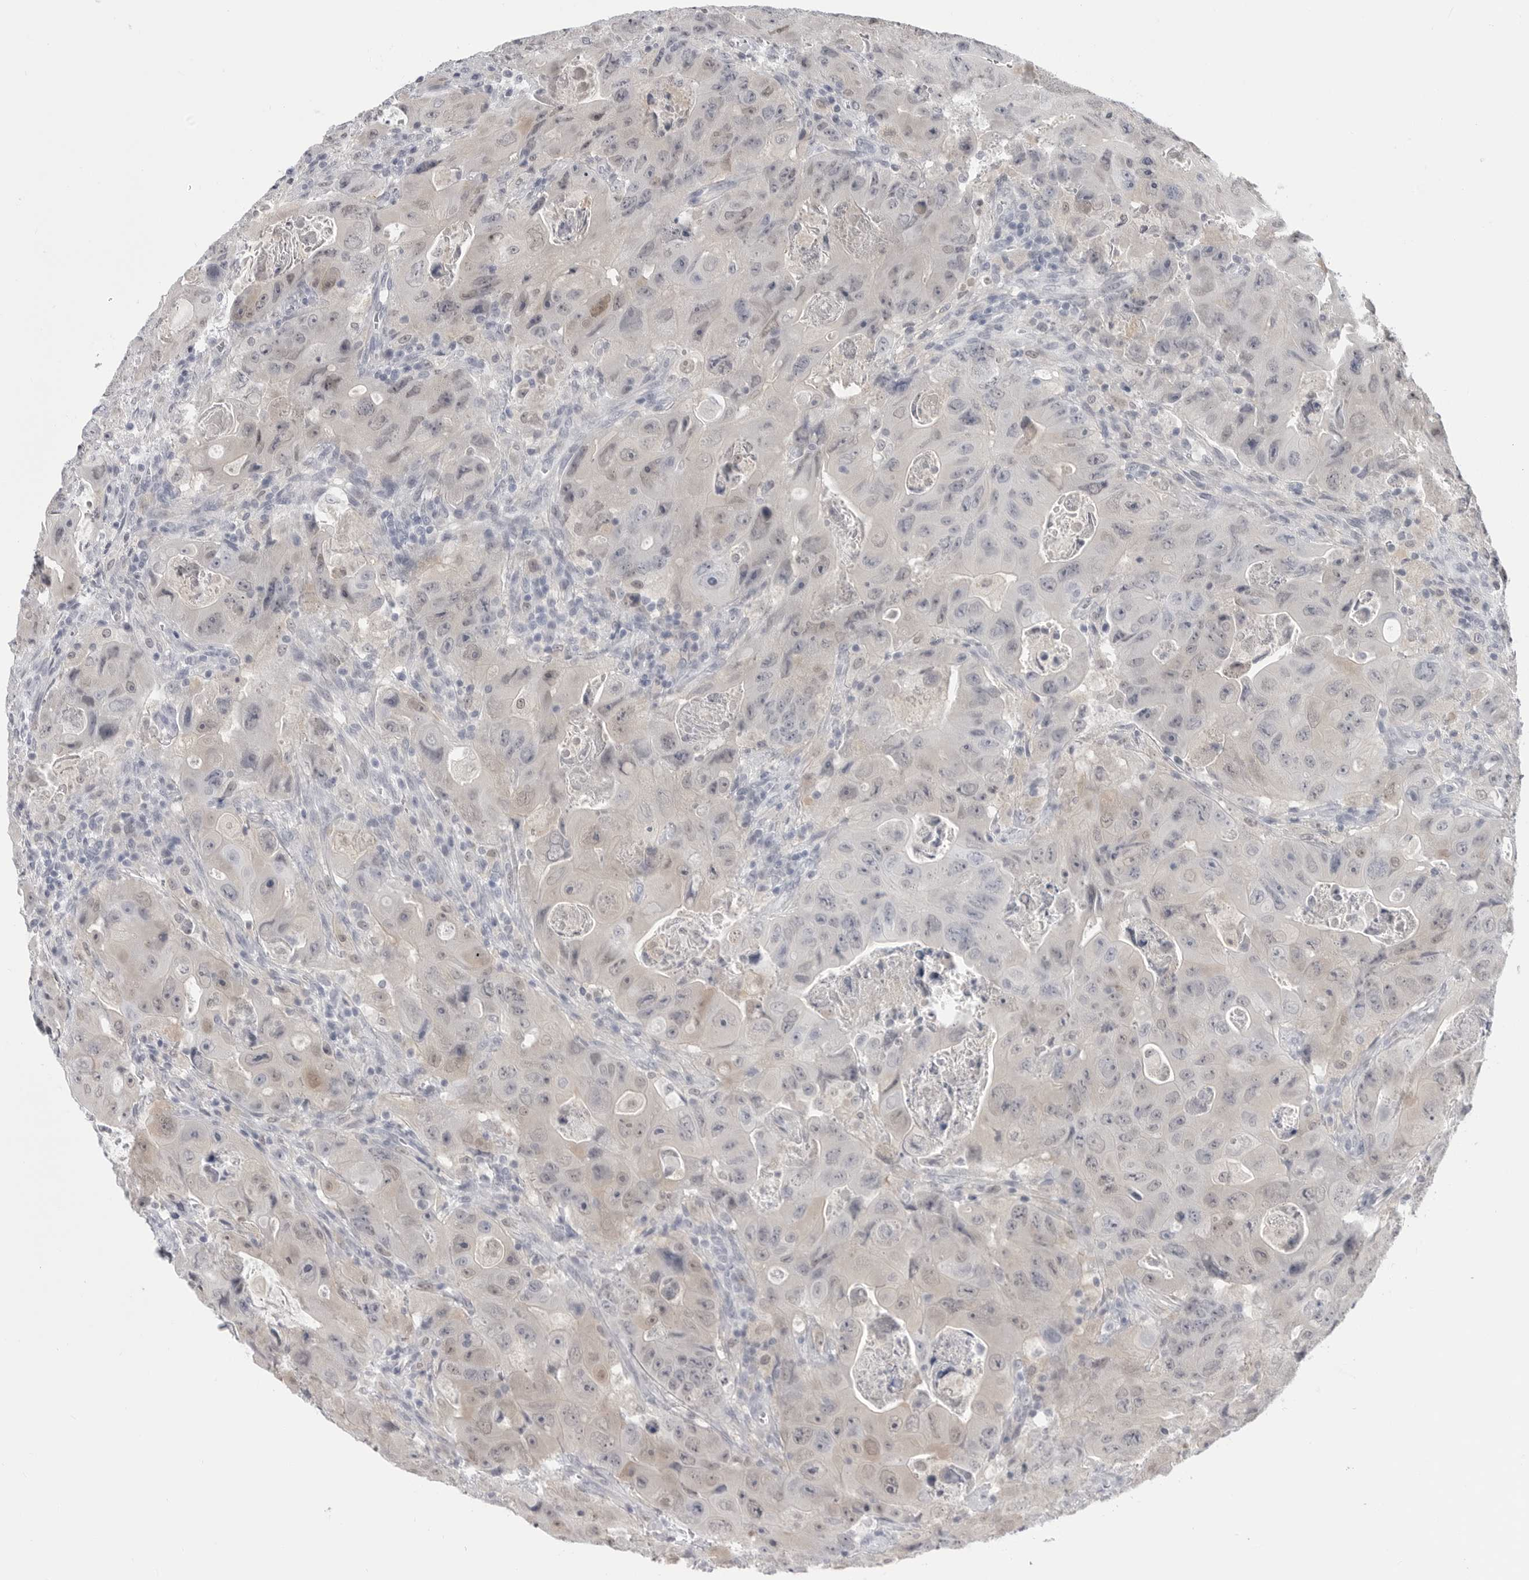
{"staining": {"intensity": "weak", "quantity": "25%-75%", "location": "cytoplasmic/membranous"}, "tissue": "colorectal cancer", "cell_type": "Tumor cells", "image_type": "cancer", "snomed": [{"axis": "morphology", "description": "Adenocarcinoma, NOS"}, {"axis": "topography", "description": "Colon"}], "caption": "Weak cytoplasmic/membranous protein expression is identified in approximately 25%-75% of tumor cells in adenocarcinoma (colorectal). (DAB = brown stain, brightfield microscopy at high magnification).", "gene": "PNPO", "patient": {"sex": "female", "age": 46}}